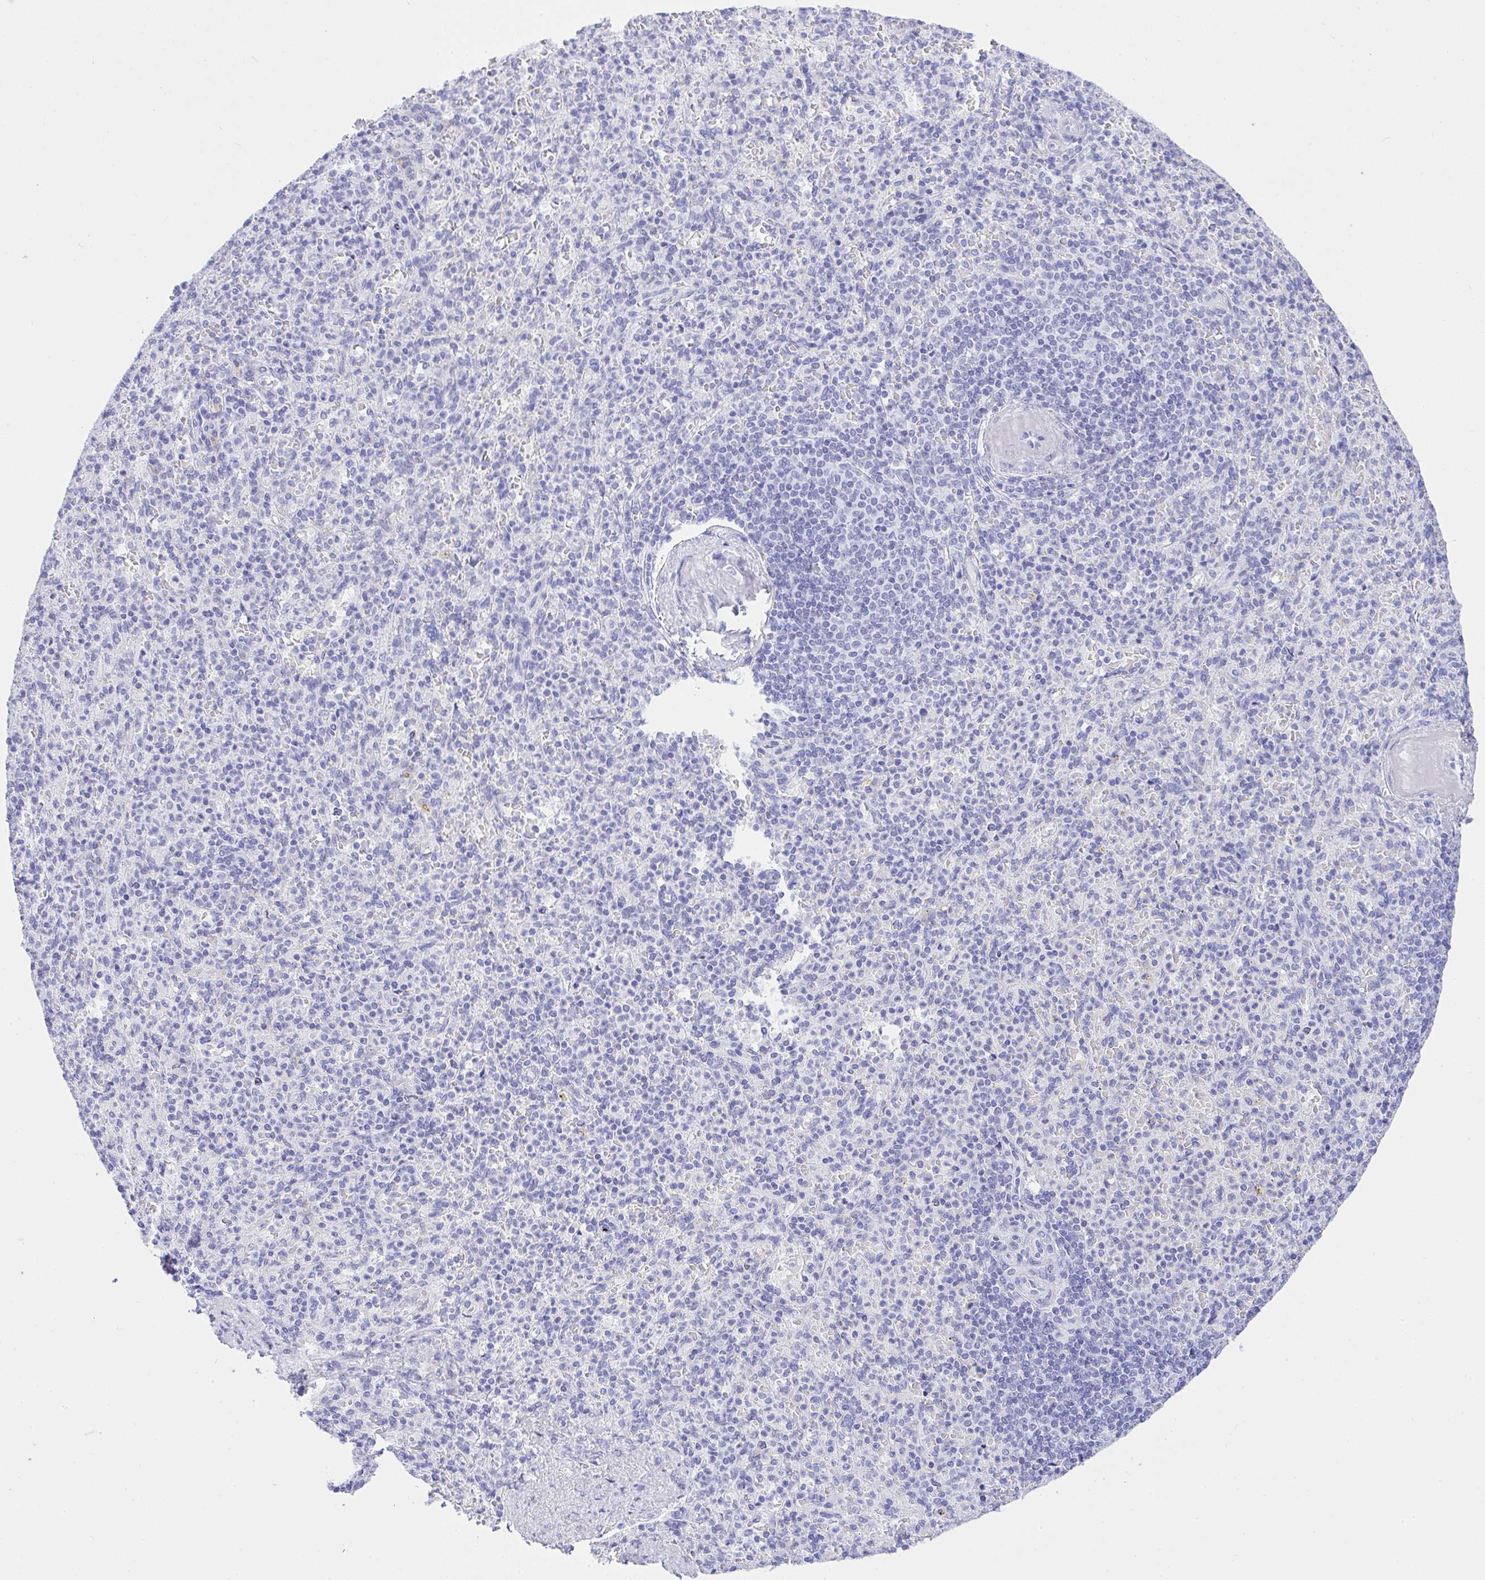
{"staining": {"intensity": "negative", "quantity": "none", "location": "none"}, "tissue": "spleen", "cell_type": "Cells in red pulp", "image_type": "normal", "snomed": [{"axis": "morphology", "description": "Normal tissue, NOS"}, {"axis": "topography", "description": "Spleen"}], "caption": "Immunohistochemistry (IHC) of normal spleen shows no staining in cells in red pulp. The staining is performed using DAB (3,3'-diaminobenzidine) brown chromogen with nuclei counter-stained in using hematoxylin.", "gene": "AKR1D1", "patient": {"sex": "female", "age": 74}}